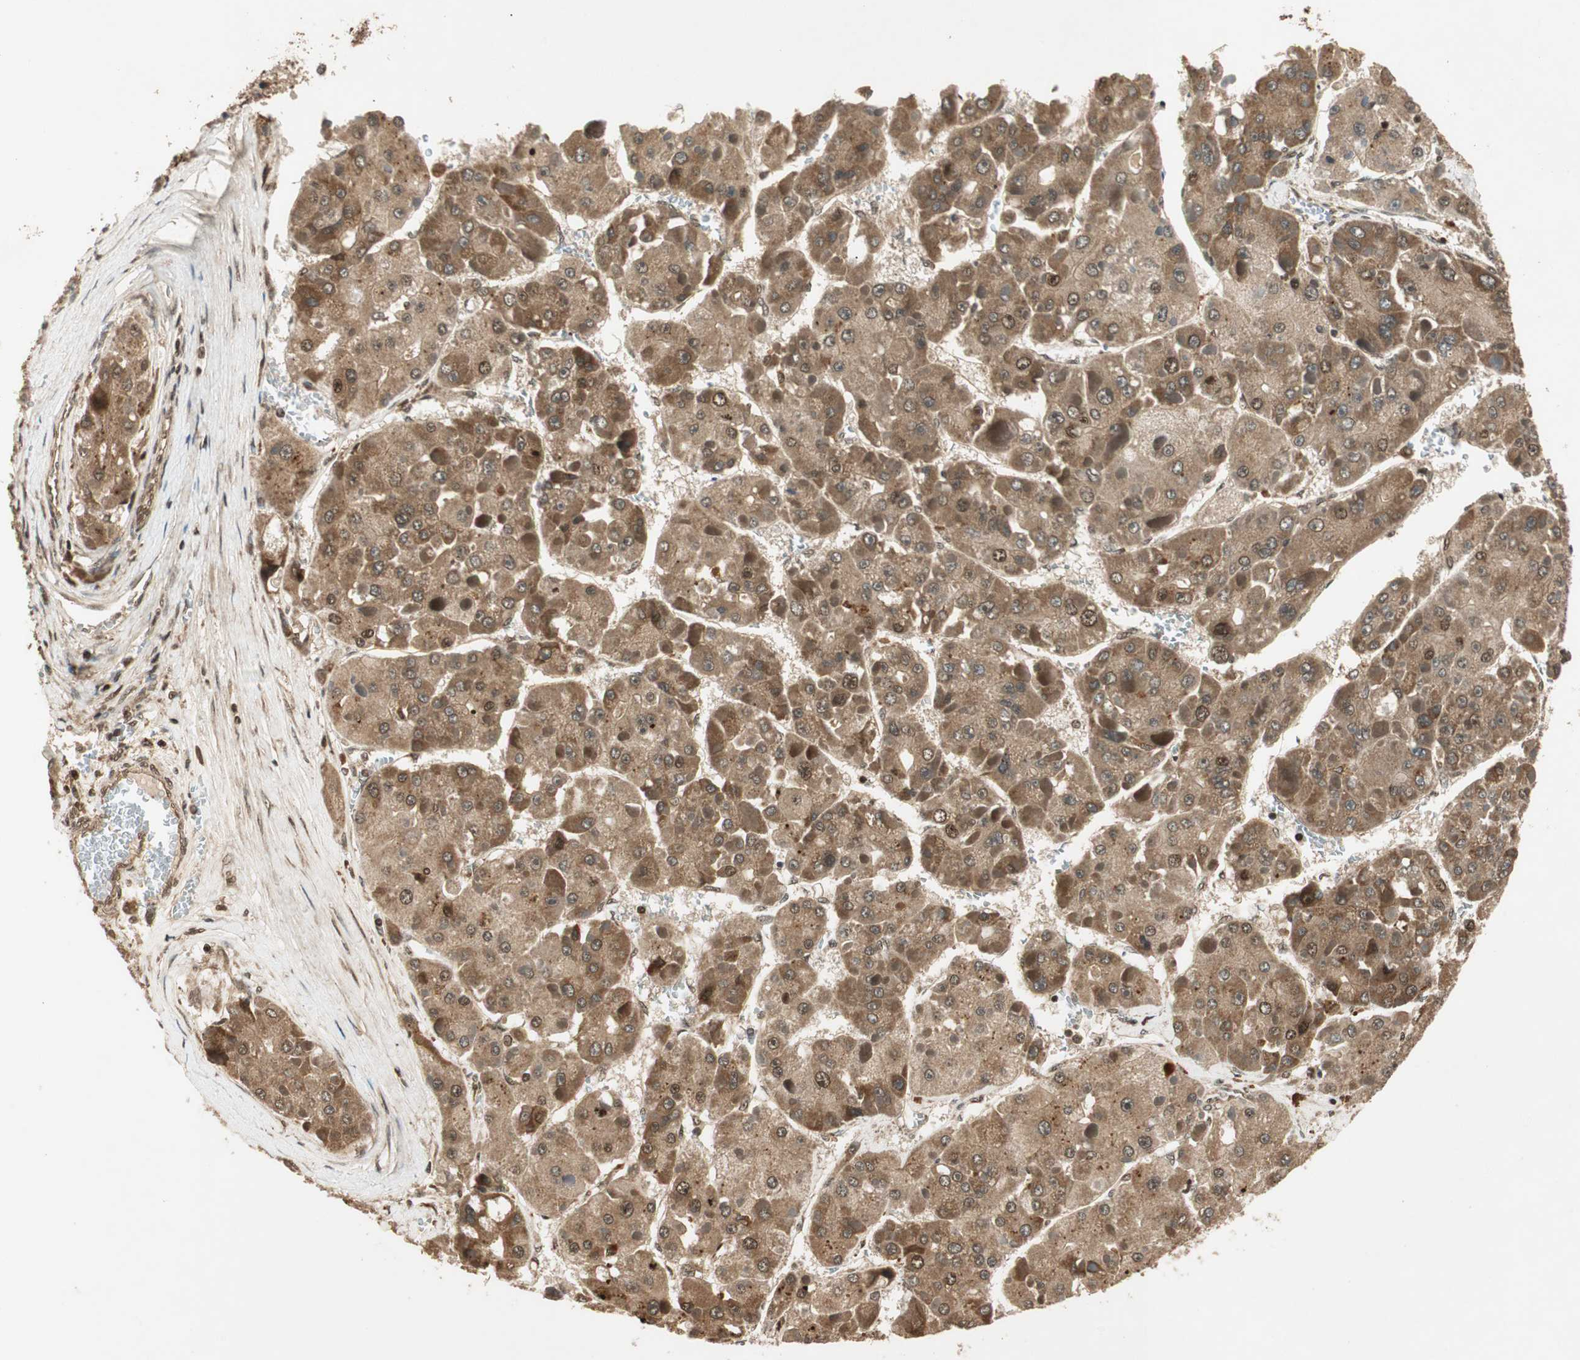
{"staining": {"intensity": "moderate", "quantity": ">75%", "location": "cytoplasmic/membranous,nuclear"}, "tissue": "liver cancer", "cell_type": "Tumor cells", "image_type": "cancer", "snomed": [{"axis": "morphology", "description": "Carcinoma, Hepatocellular, NOS"}, {"axis": "topography", "description": "Liver"}], "caption": "High-power microscopy captured an immunohistochemistry (IHC) photomicrograph of liver hepatocellular carcinoma, revealing moderate cytoplasmic/membranous and nuclear expression in about >75% of tumor cells.", "gene": "RPA3", "patient": {"sex": "female", "age": 73}}